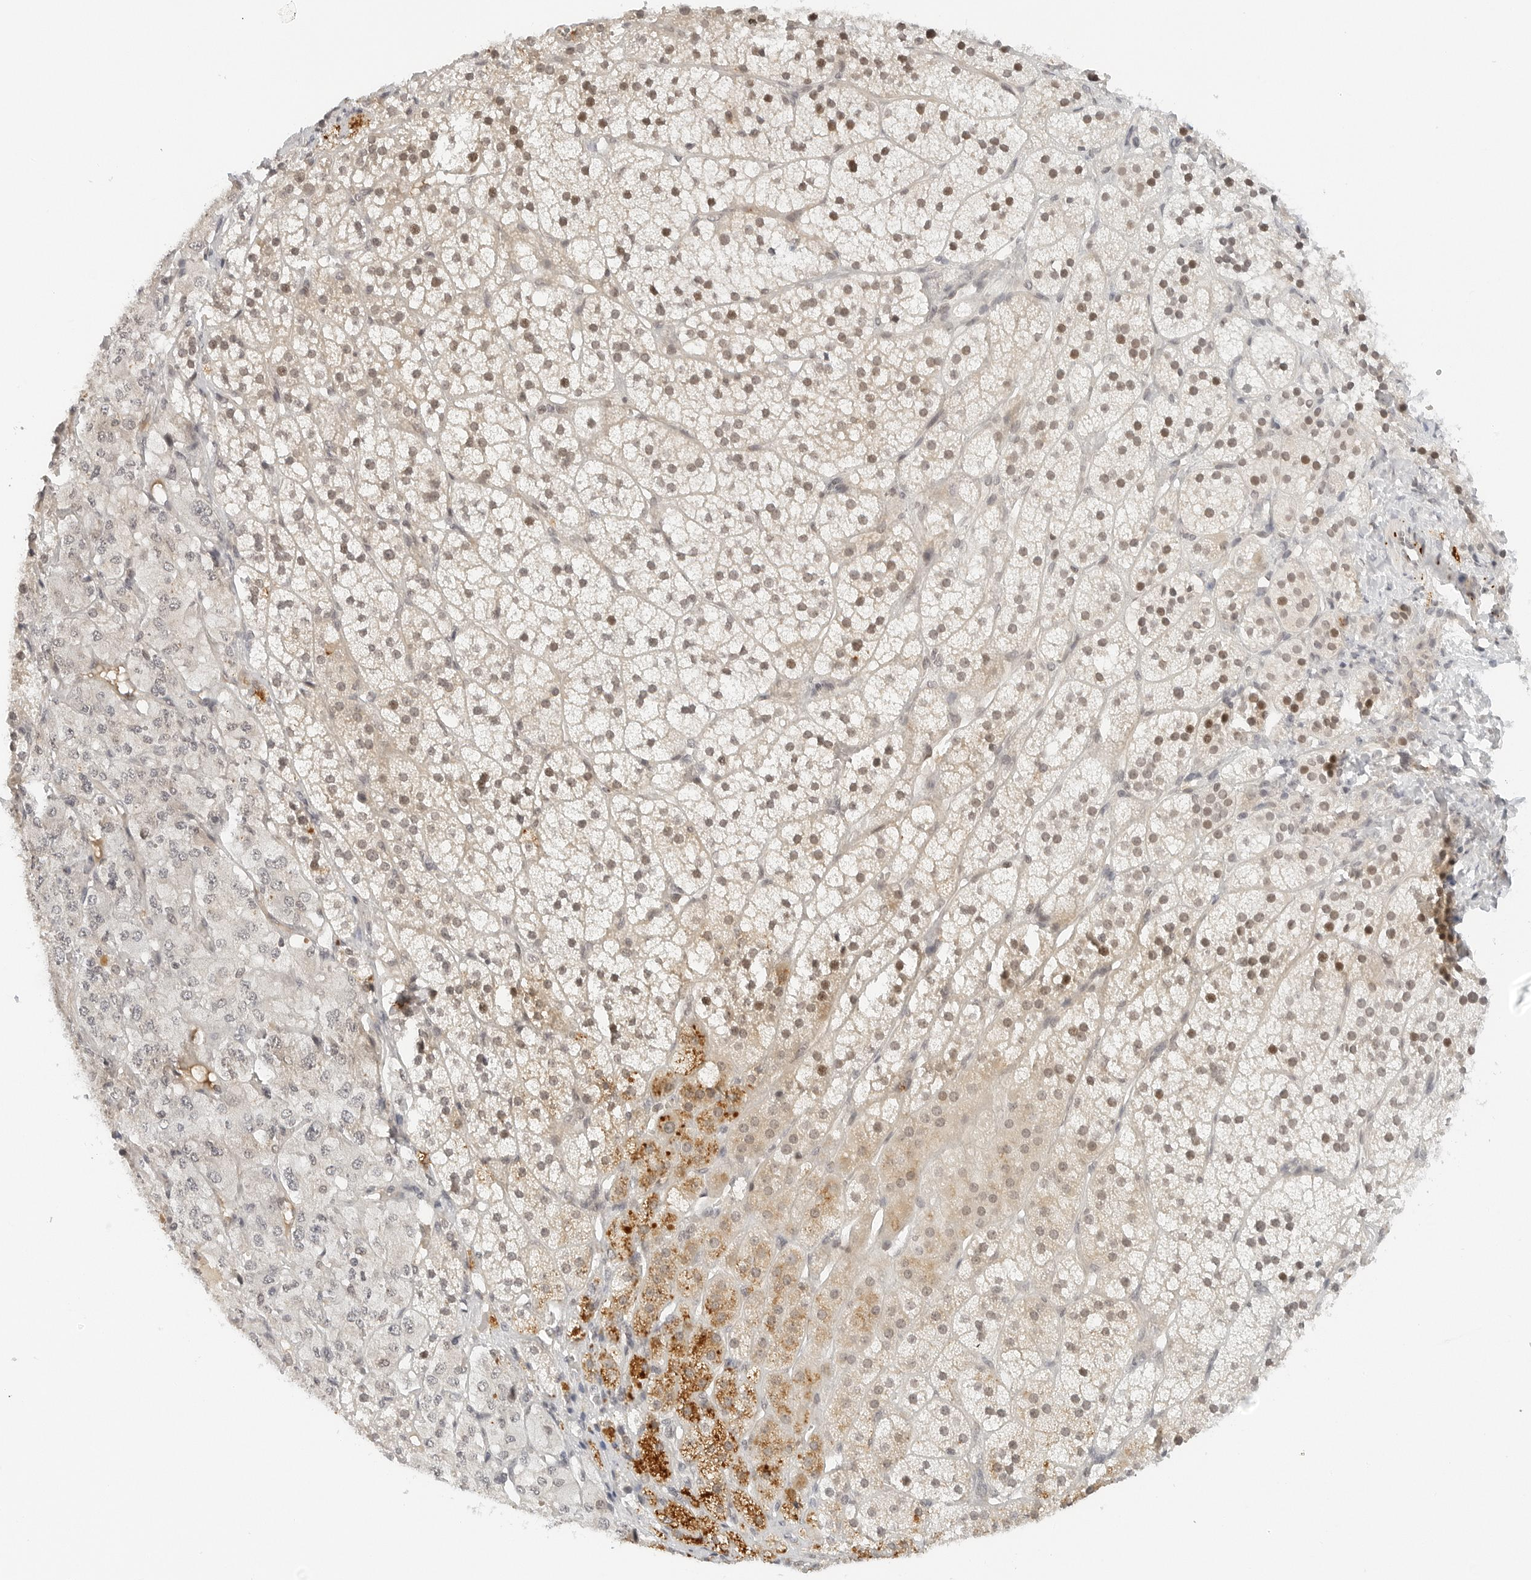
{"staining": {"intensity": "moderate", "quantity": "25%-75%", "location": "cytoplasmic/membranous,nuclear"}, "tissue": "adrenal gland", "cell_type": "Glandular cells", "image_type": "normal", "snomed": [{"axis": "morphology", "description": "Normal tissue, NOS"}, {"axis": "topography", "description": "Adrenal gland"}], "caption": "Human adrenal gland stained with a protein marker exhibits moderate staining in glandular cells.", "gene": "NEO1", "patient": {"sex": "female", "age": 44}}